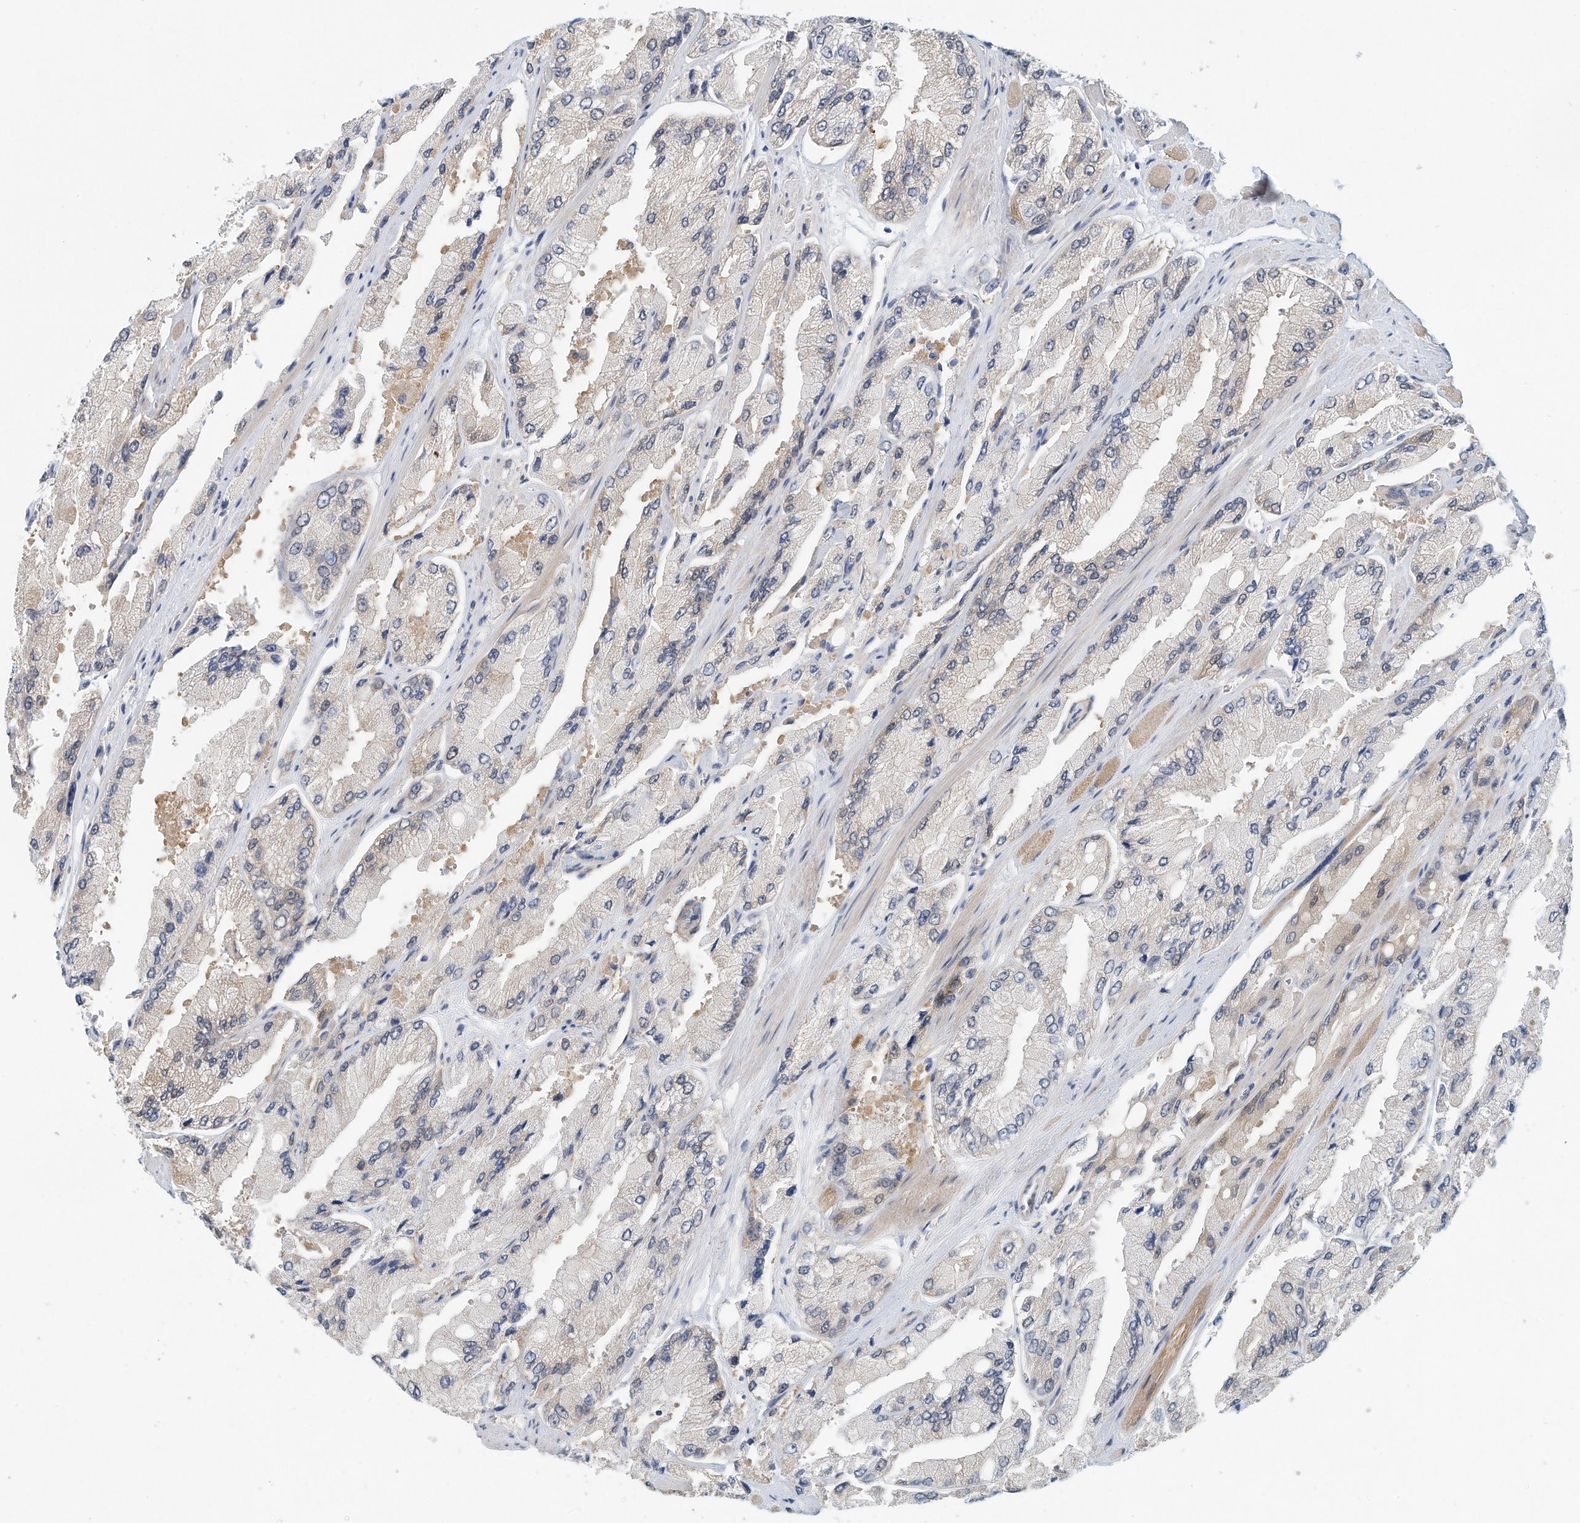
{"staining": {"intensity": "weak", "quantity": "<25%", "location": "cytoplasmic/membranous"}, "tissue": "prostate cancer", "cell_type": "Tumor cells", "image_type": "cancer", "snomed": [{"axis": "morphology", "description": "Adenocarcinoma, High grade"}, {"axis": "topography", "description": "Prostate"}], "caption": "High-grade adenocarcinoma (prostate) was stained to show a protein in brown. There is no significant positivity in tumor cells.", "gene": "ARHGAP28", "patient": {"sex": "male", "age": 58}}